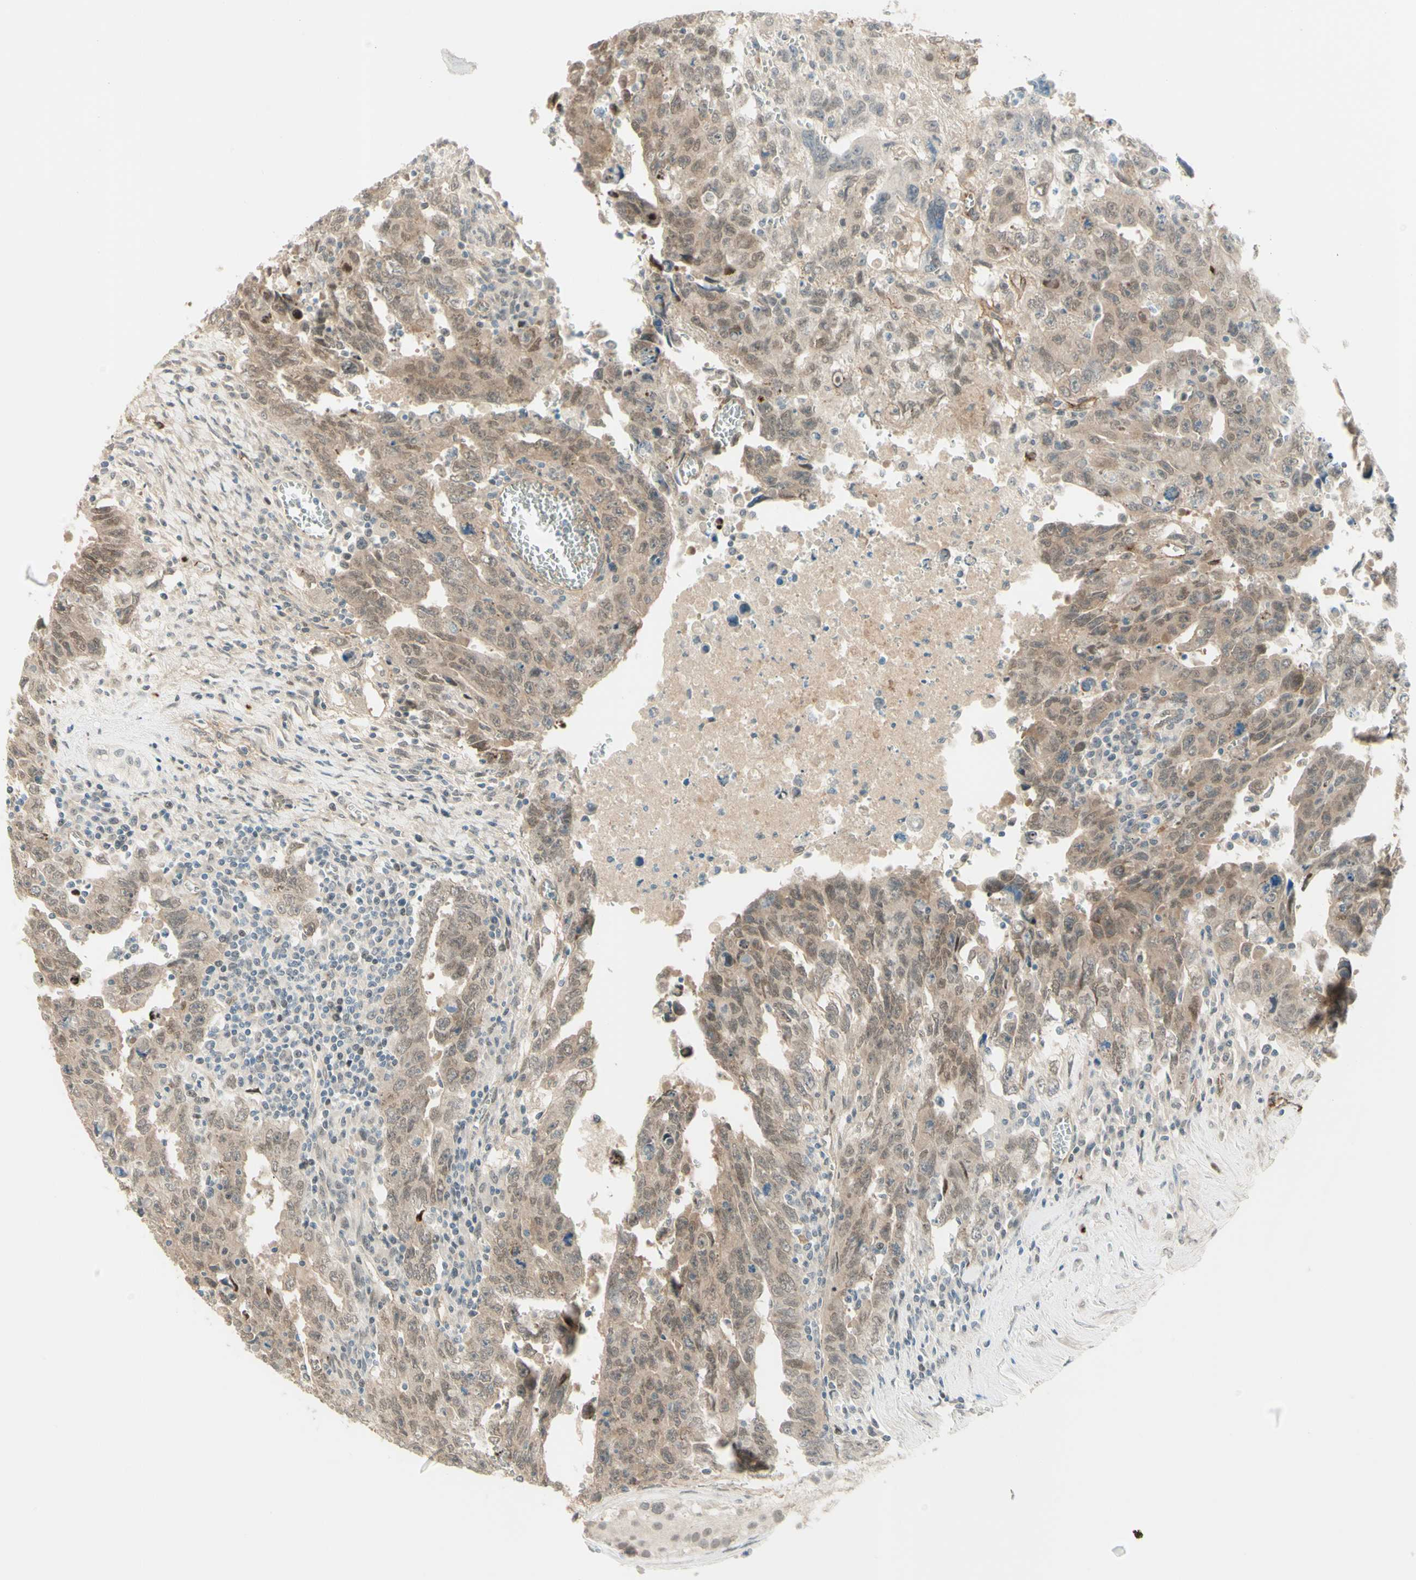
{"staining": {"intensity": "weak", "quantity": ">75%", "location": "cytoplasmic/membranous,nuclear"}, "tissue": "testis cancer", "cell_type": "Tumor cells", "image_type": "cancer", "snomed": [{"axis": "morphology", "description": "Carcinoma, Embryonal, NOS"}, {"axis": "topography", "description": "Testis"}], "caption": "This image exhibits immunohistochemistry (IHC) staining of embryonal carcinoma (testis), with low weak cytoplasmic/membranous and nuclear positivity in about >75% of tumor cells.", "gene": "ANGPT2", "patient": {"sex": "male", "age": 28}}